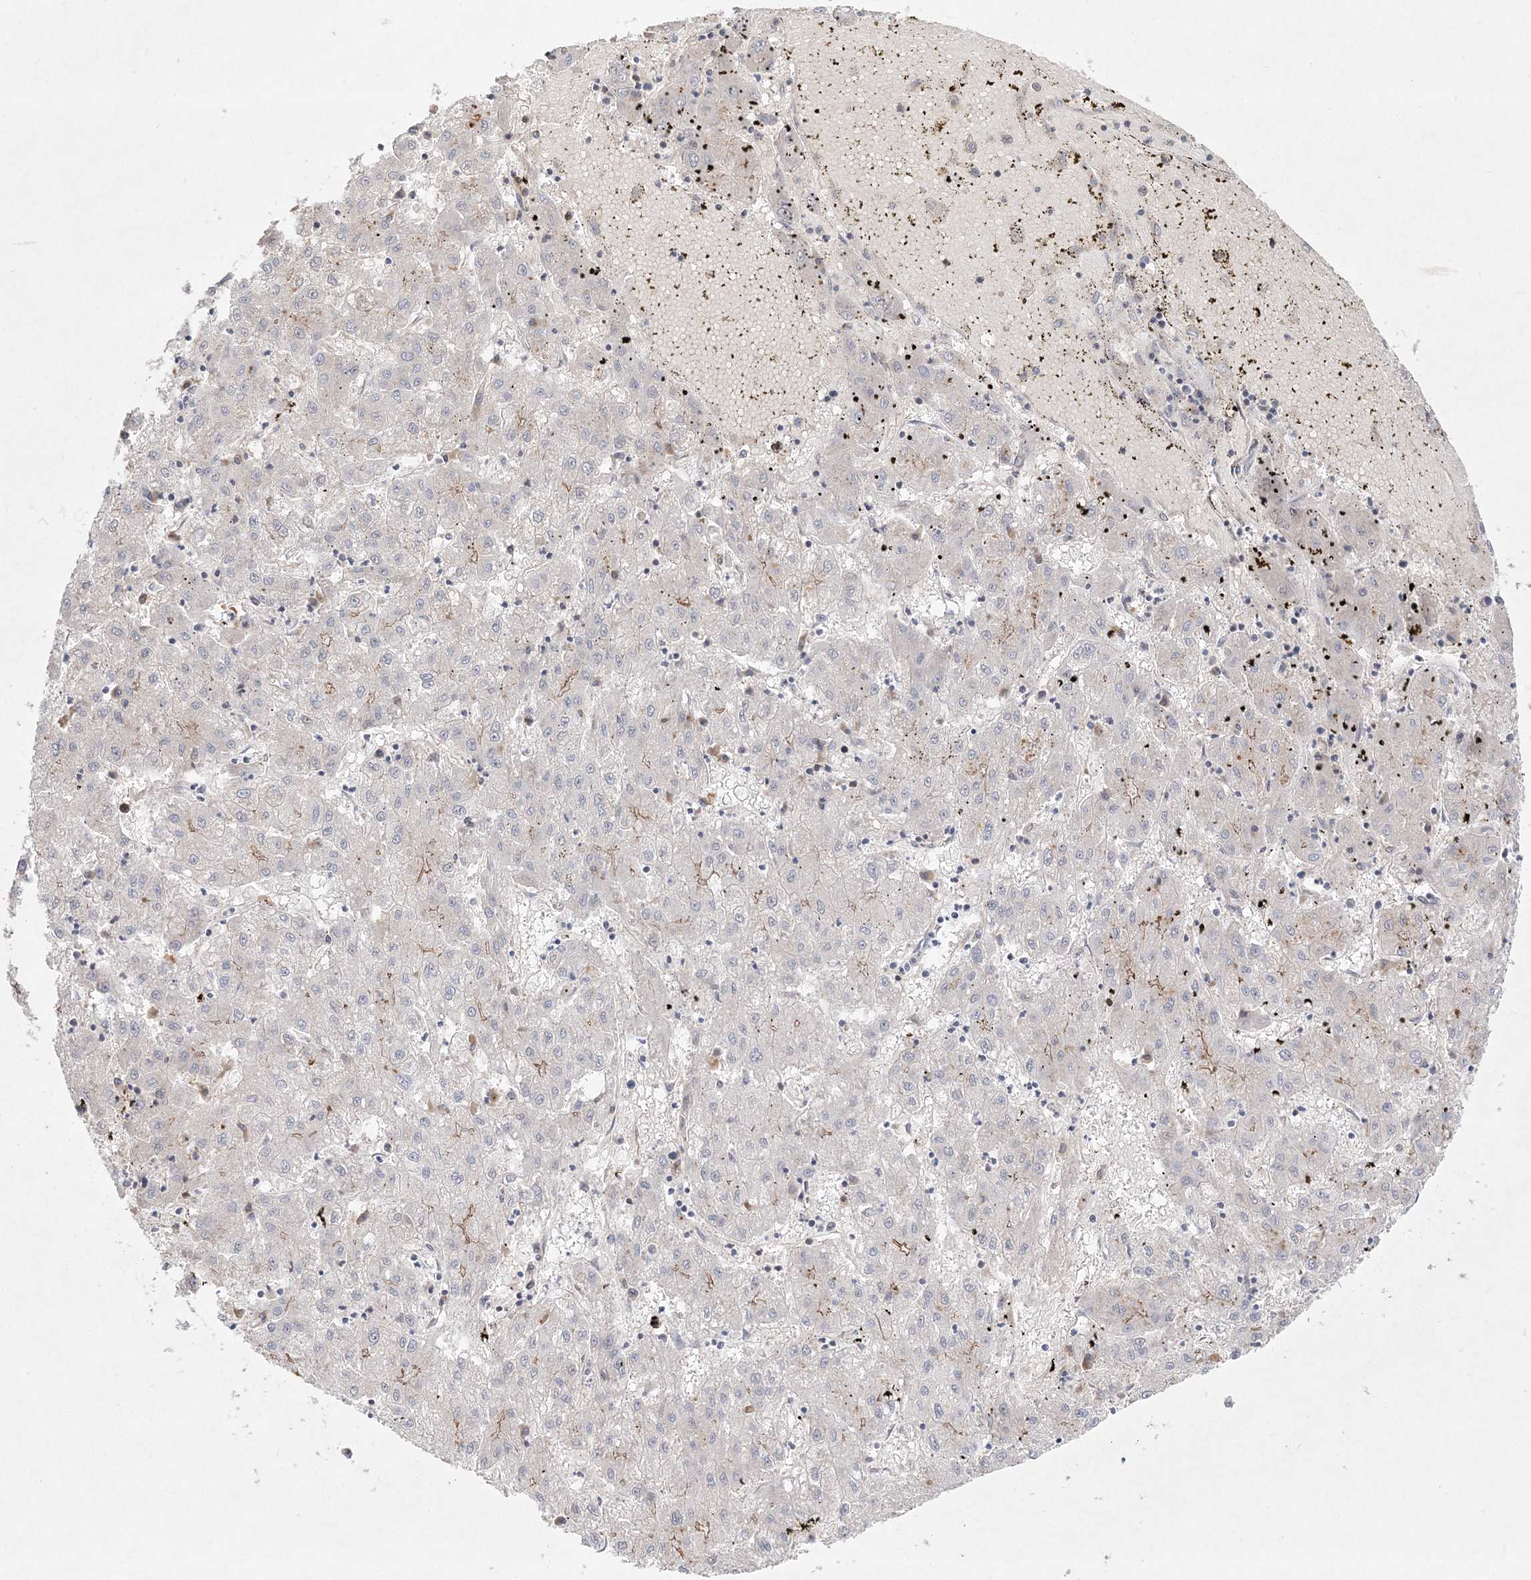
{"staining": {"intensity": "weak", "quantity": "<25%", "location": "cytoplasmic/membranous"}, "tissue": "liver cancer", "cell_type": "Tumor cells", "image_type": "cancer", "snomed": [{"axis": "morphology", "description": "Carcinoma, Hepatocellular, NOS"}, {"axis": "topography", "description": "Liver"}], "caption": "Liver cancer was stained to show a protein in brown. There is no significant positivity in tumor cells.", "gene": "CLNK", "patient": {"sex": "male", "age": 72}}